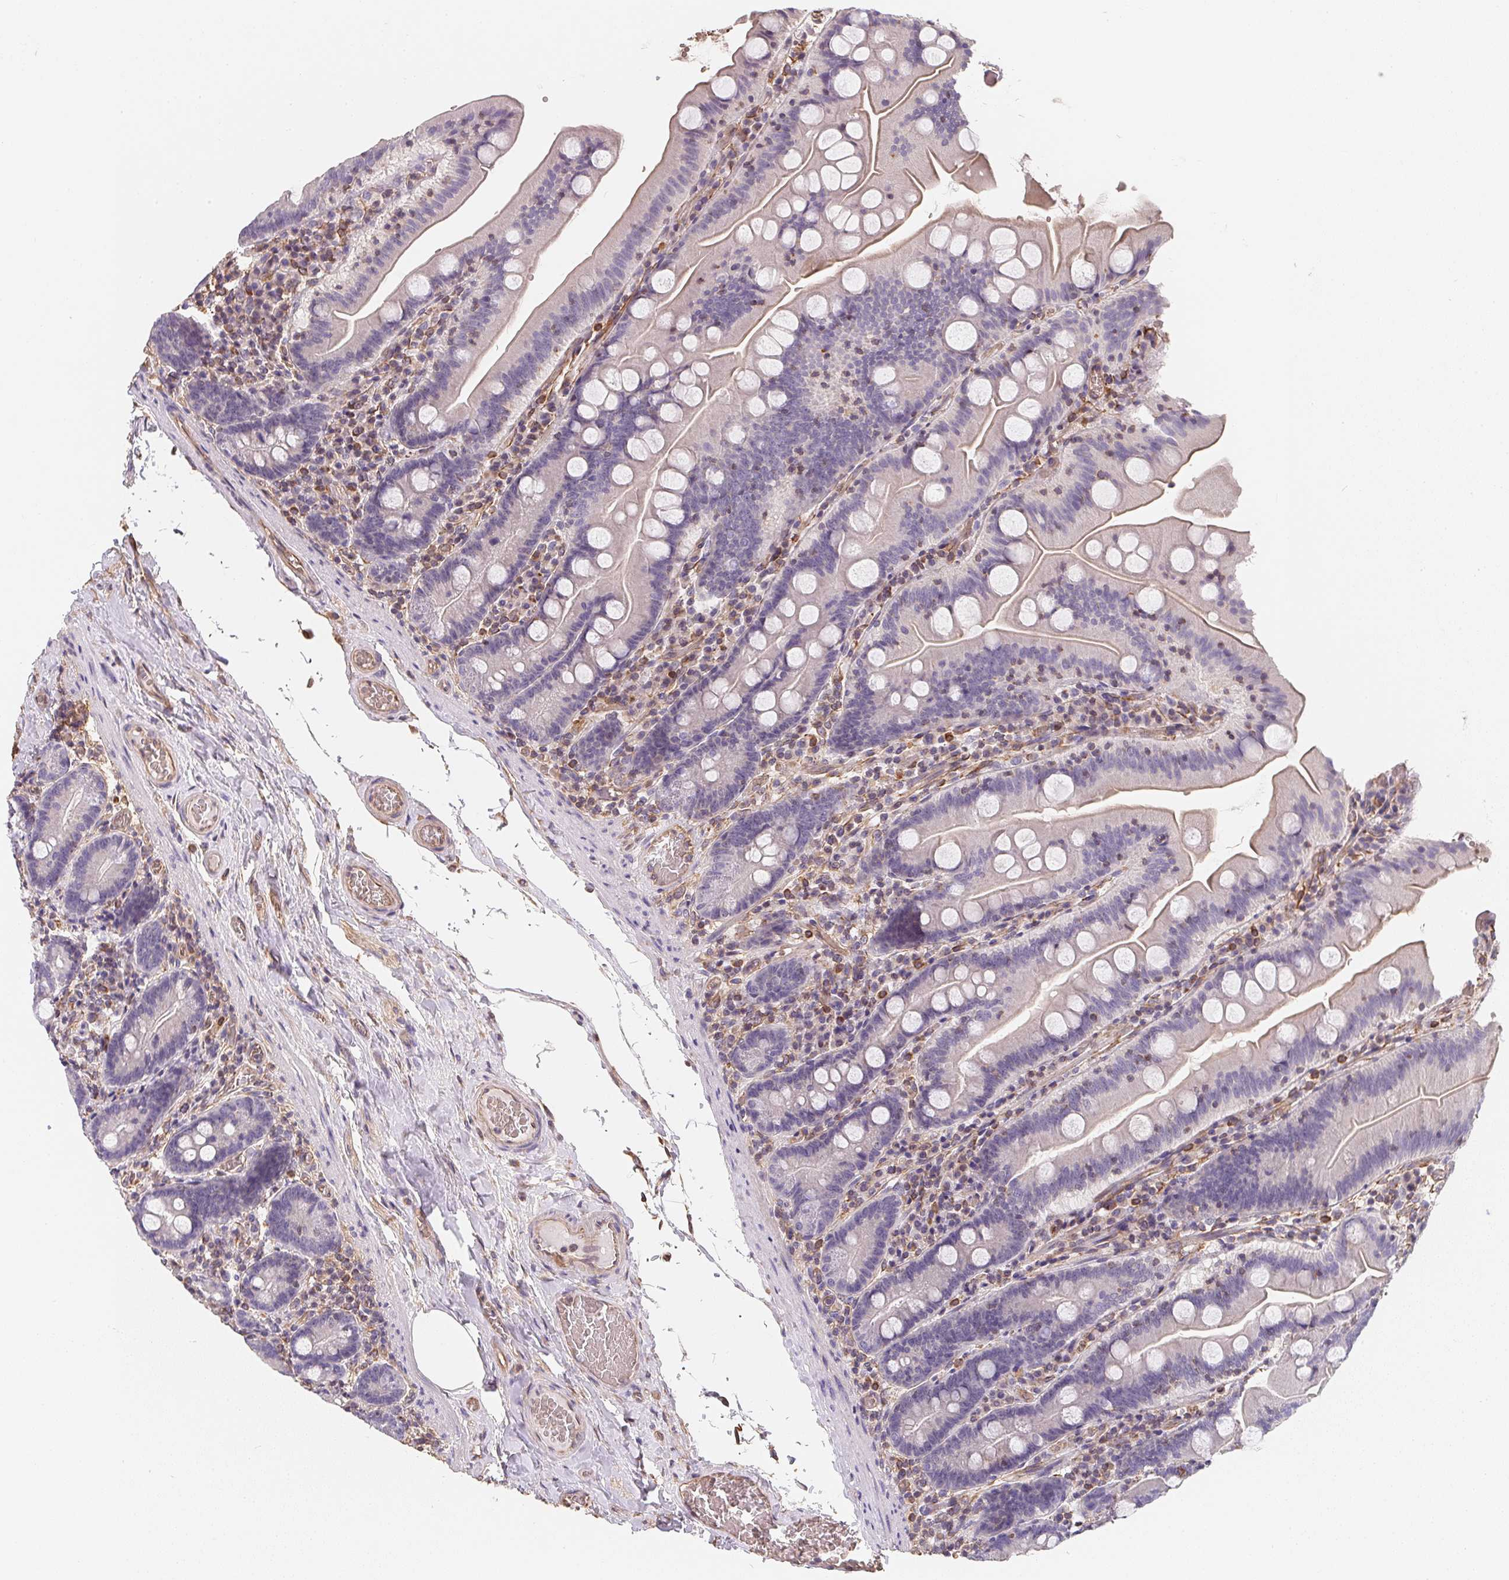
{"staining": {"intensity": "negative", "quantity": "none", "location": "none"}, "tissue": "small intestine", "cell_type": "Glandular cells", "image_type": "normal", "snomed": [{"axis": "morphology", "description": "Normal tissue, NOS"}, {"axis": "topography", "description": "Small intestine"}], "caption": "An immunohistochemistry (IHC) photomicrograph of normal small intestine is shown. There is no staining in glandular cells of small intestine. The staining is performed using DAB (3,3'-diaminobenzidine) brown chromogen with nuclei counter-stained in using hematoxylin.", "gene": "TBKBP1", "patient": {"sex": "male", "age": 37}}